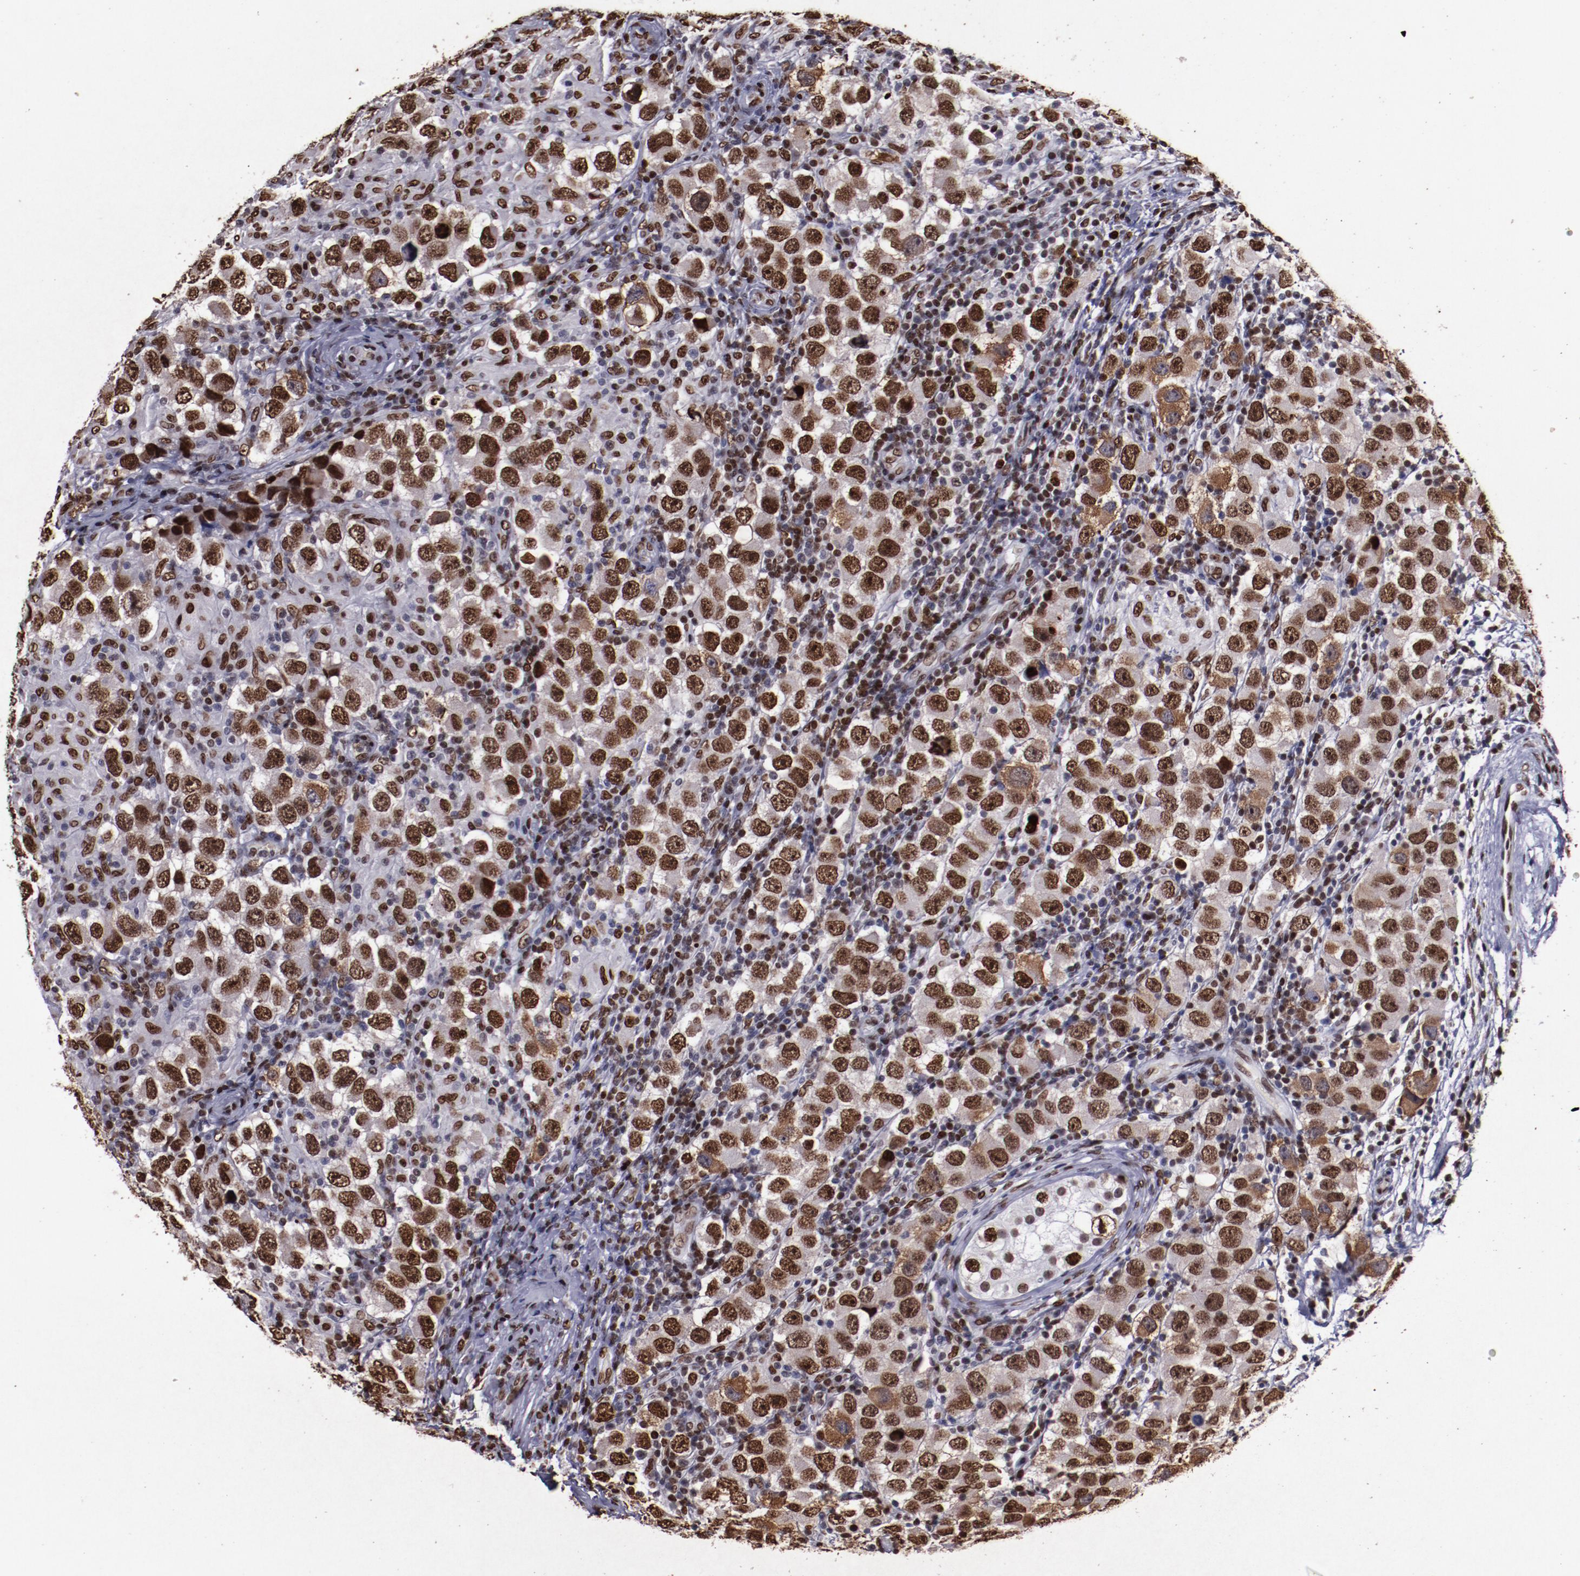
{"staining": {"intensity": "strong", "quantity": ">75%", "location": "nuclear"}, "tissue": "testis cancer", "cell_type": "Tumor cells", "image_type": "cancer", "snomed": [{"axis": "morphology", "description": "Carcinoma, Embryonal, NOS"}, {"axis": "topography", "description": "Testis"}], "caption": "An immunohistochemistry image of neoplastic tissue is shown. Protein staining in brown highlights strong nuclear positivity in testis embryonal carcinoma within tumor cells. Using DAB (brown) and hematoxylin (blue) stains, captured at high magnification using brightfield microscopy.", "gene": "APEX1", "patient": {"sex": "male", "age": 21}}